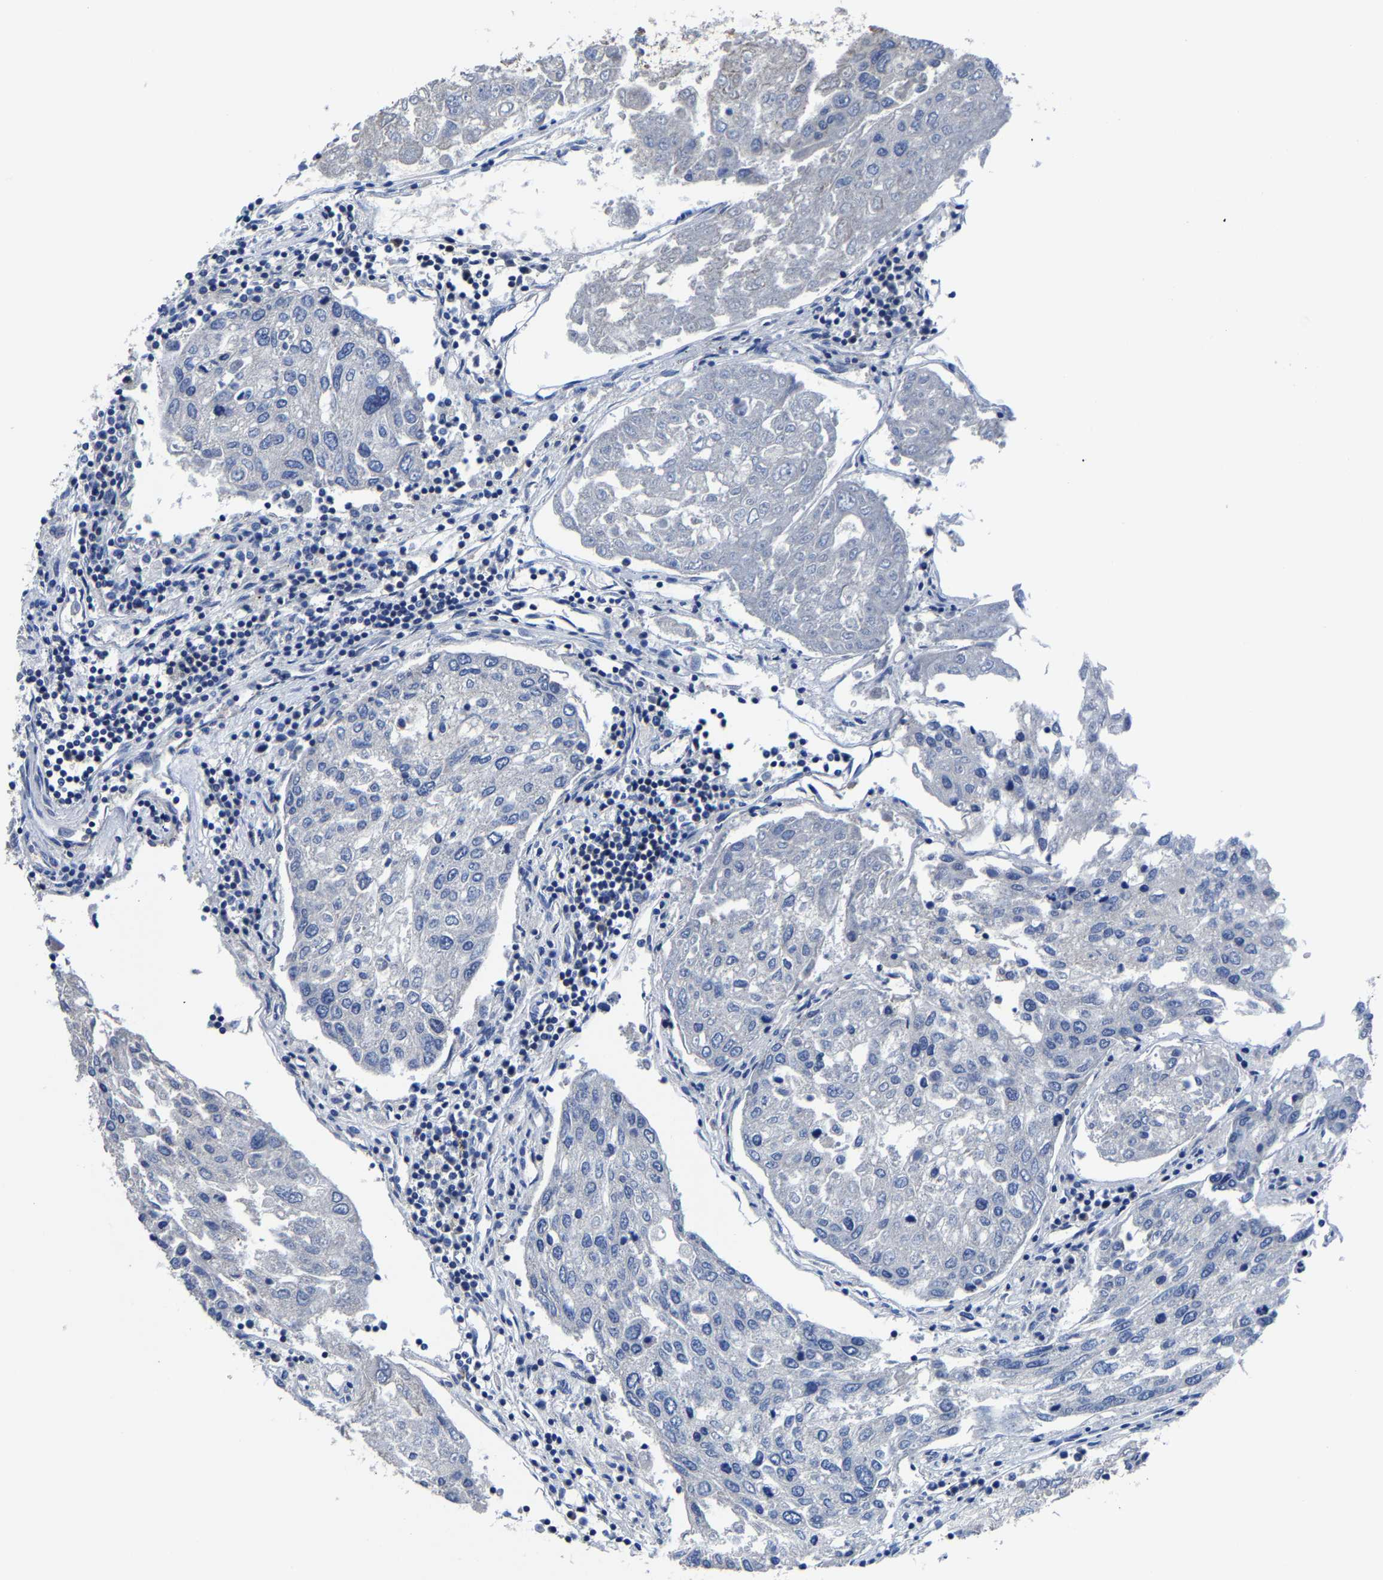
{"staining": {"intensity": "negative", "quantity": "none", "location": "none"}, "tissue": "urothelial cancer", "cell_type": "Tumor cells", "image_type": "cancer", "snomed": [{"axis": "morphology", "description": "Urothelial carcinoma, High grade"}, {"axis": "topography", "description": "Lymph node"}, {"axis": "topography", "description": "Urinary bladder"}], "caption": "Immunohistochemistry image of neoplastic tissue: urothelial cancer stained with DAB exhibits no significant protein positivity in tumor cells. (Immunohistochemistry (ihc), brightfield microscopy, high magnification).", "gene": "EBAG9", "patient": {"sex": "male", "age": 51}}